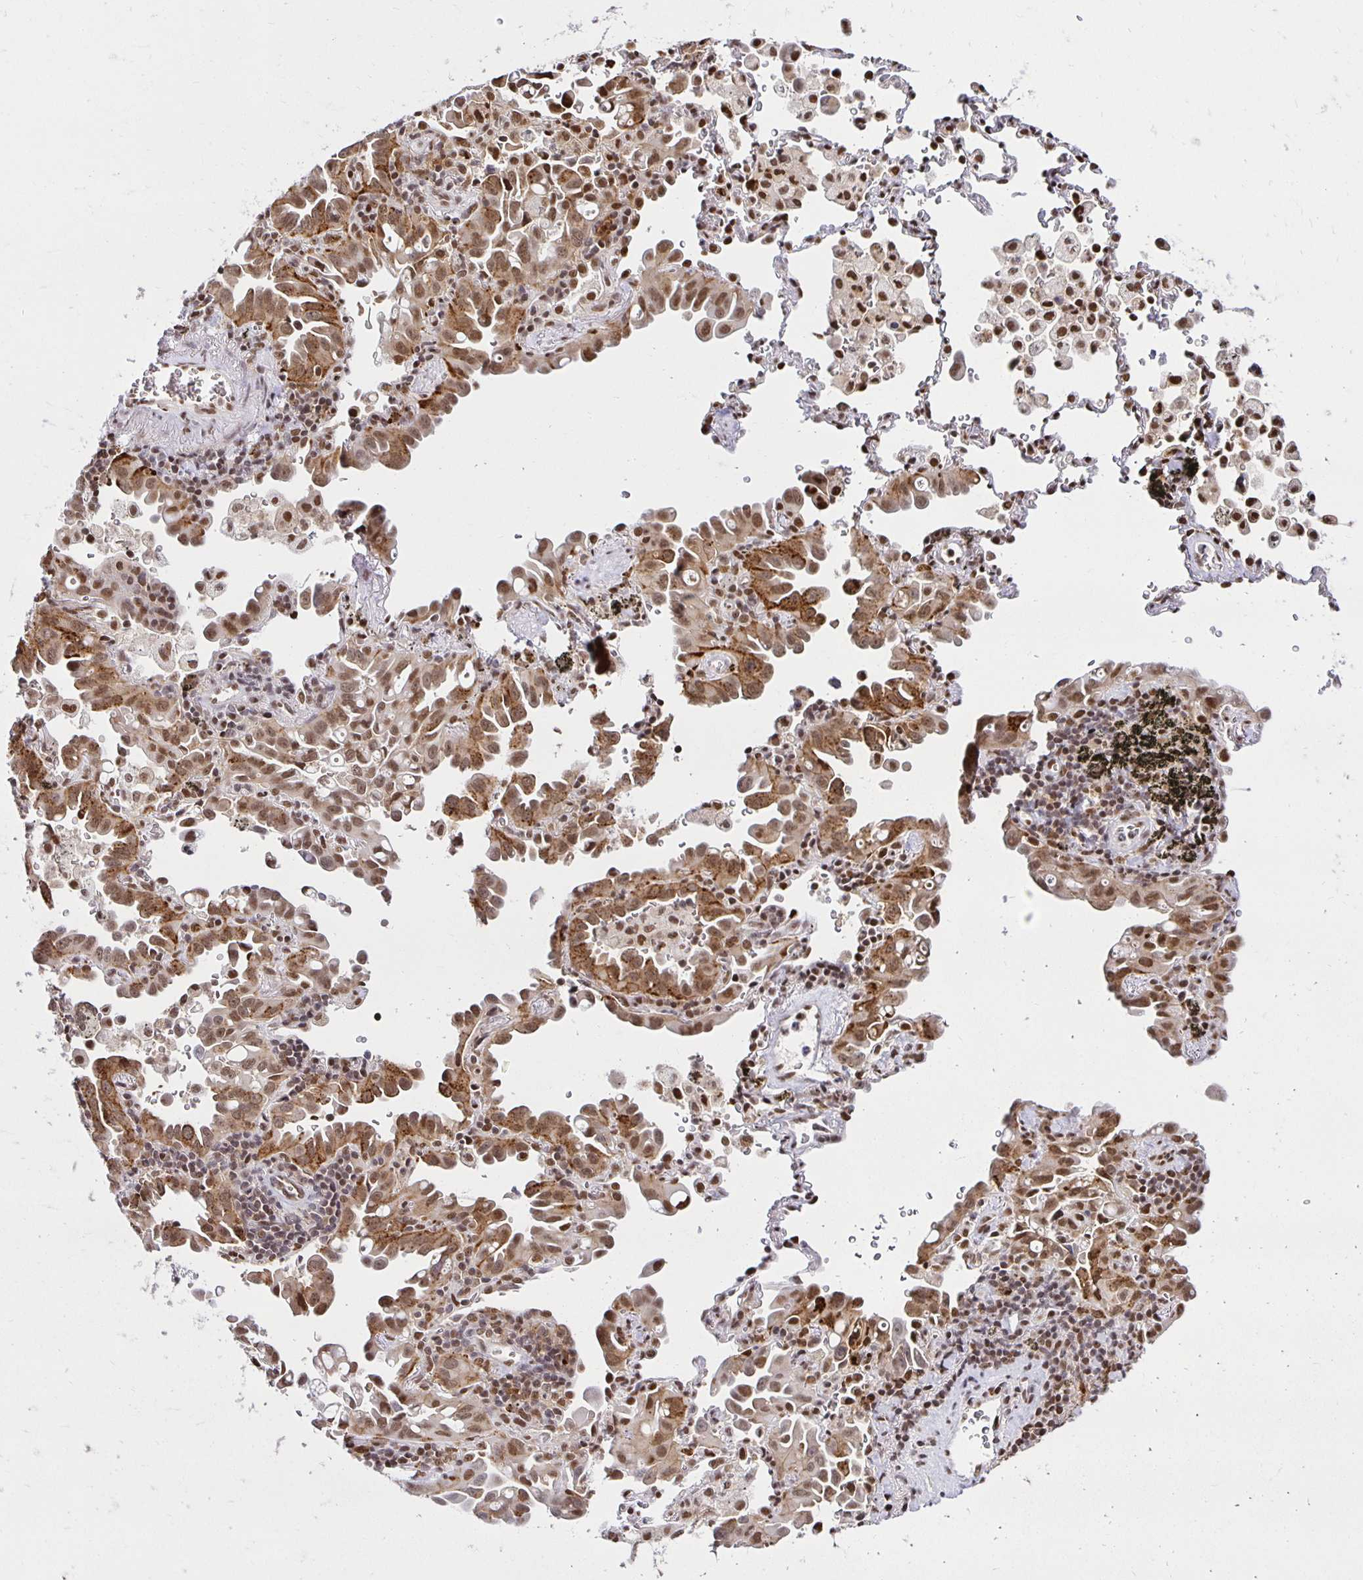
{"staining": {"intensity": "moderate", "quantity": ">75%", "location": "nuclear"}, "tissue": "lung cancer", "cell_type": "Tumor cells", "image_type": "cancer", "snomed": [{"axis": "morphology", "description": "Adenocarcinoma, NOS"}, {"axis": "topography", "description": "Lung"}], "caption": "Lung cancer (adenocarcinoma) stained for a protein shows moderate nuclear positivity in tumor cells.", "gene": "ZNF579", "patient": {"sex": "male", "age": 68}}